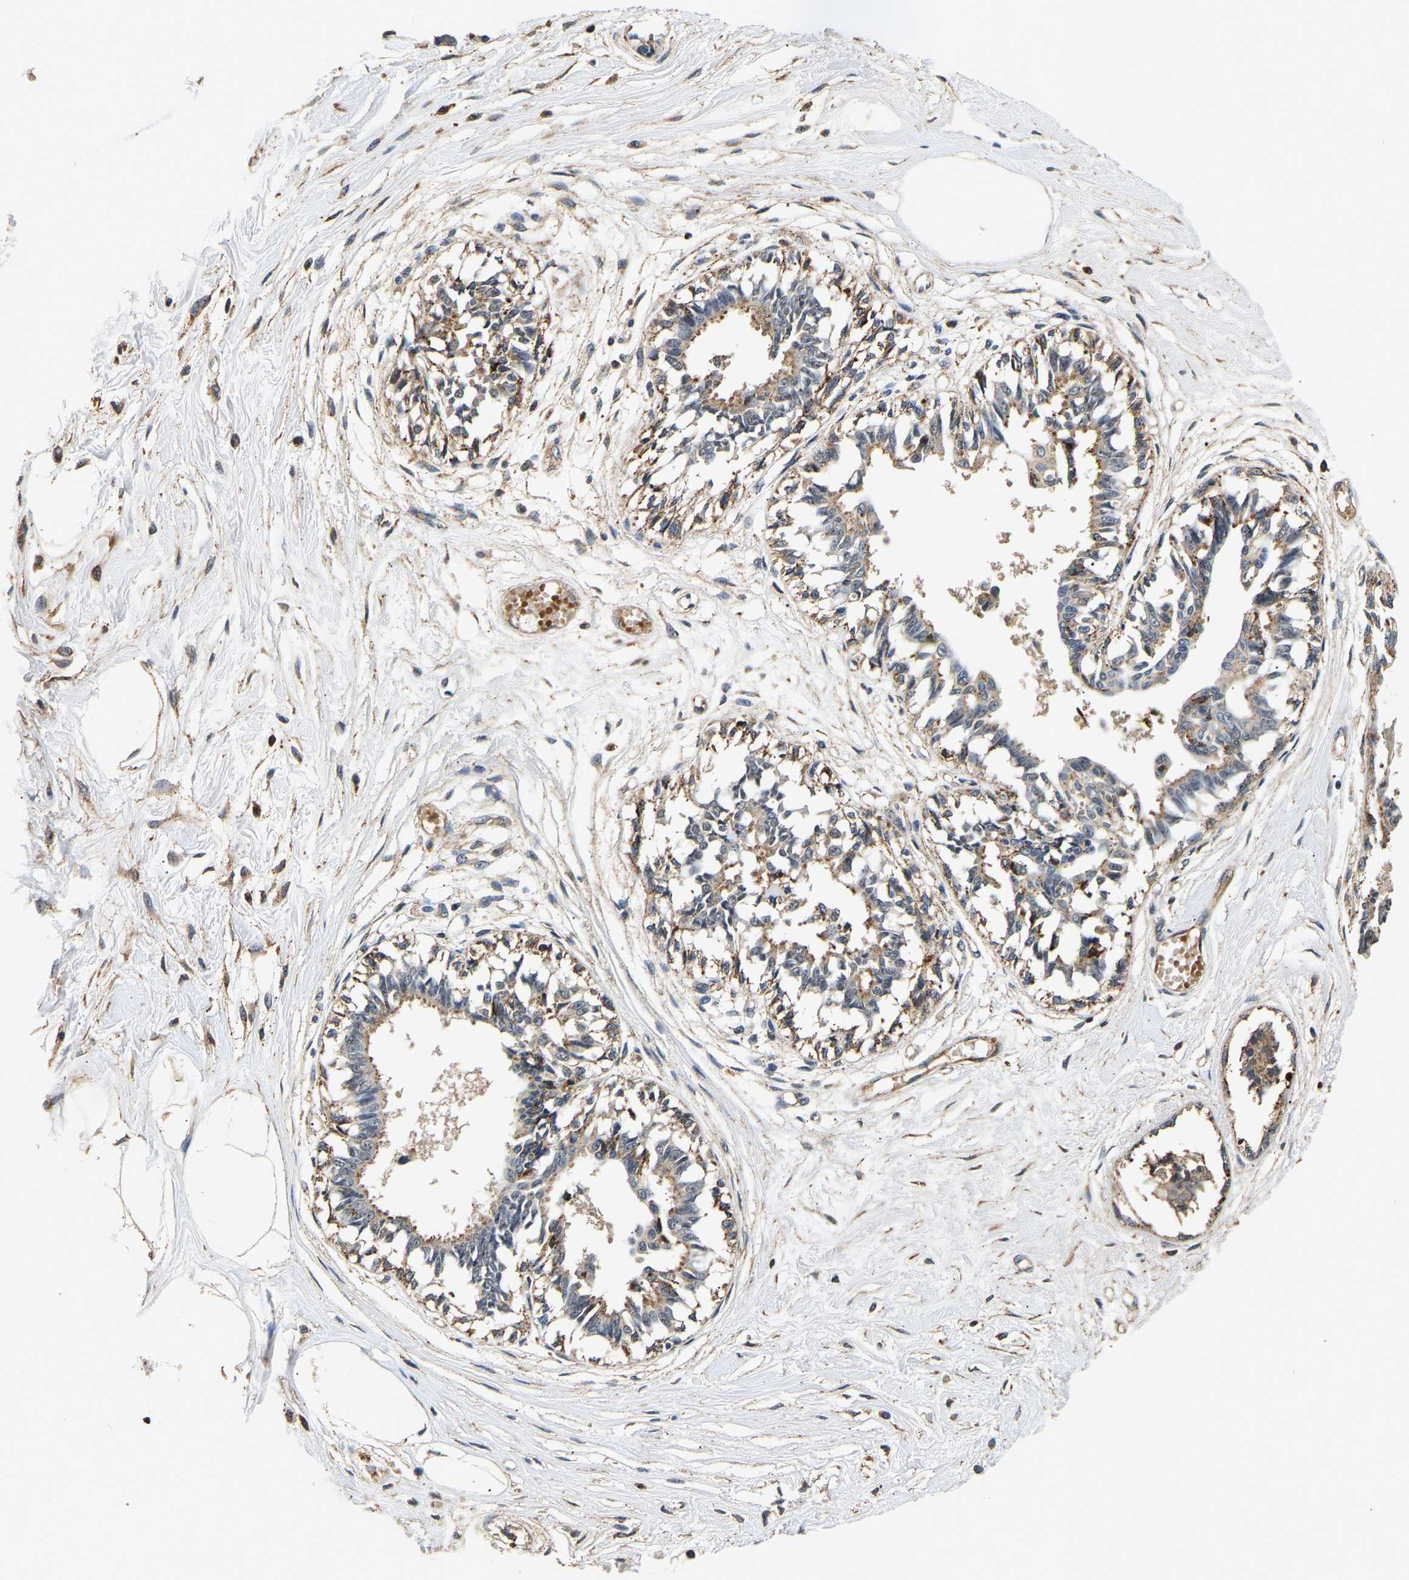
{"staining": {"intensity": "negative", "quantity": "none", "location": "none"}, "tissue": "breast", "cell_type": "Adipocytes", "image_type": "normal", "snomed": [{"axis": "morphology", "description": "Normal tissue, NOS"}, {"axis": "topography", "description": "Breast"}], "caption": "A photomicrograph of human breast is negative for staining in adipocytes. Brightfield microscopy of IHC stained with DAB (3,3'-diaminobenzidine) (brown) and hematoxylin (blue), captured at high magnification.", "gene": "SMU1", "patient": {"sex": "female", "age": 45}}